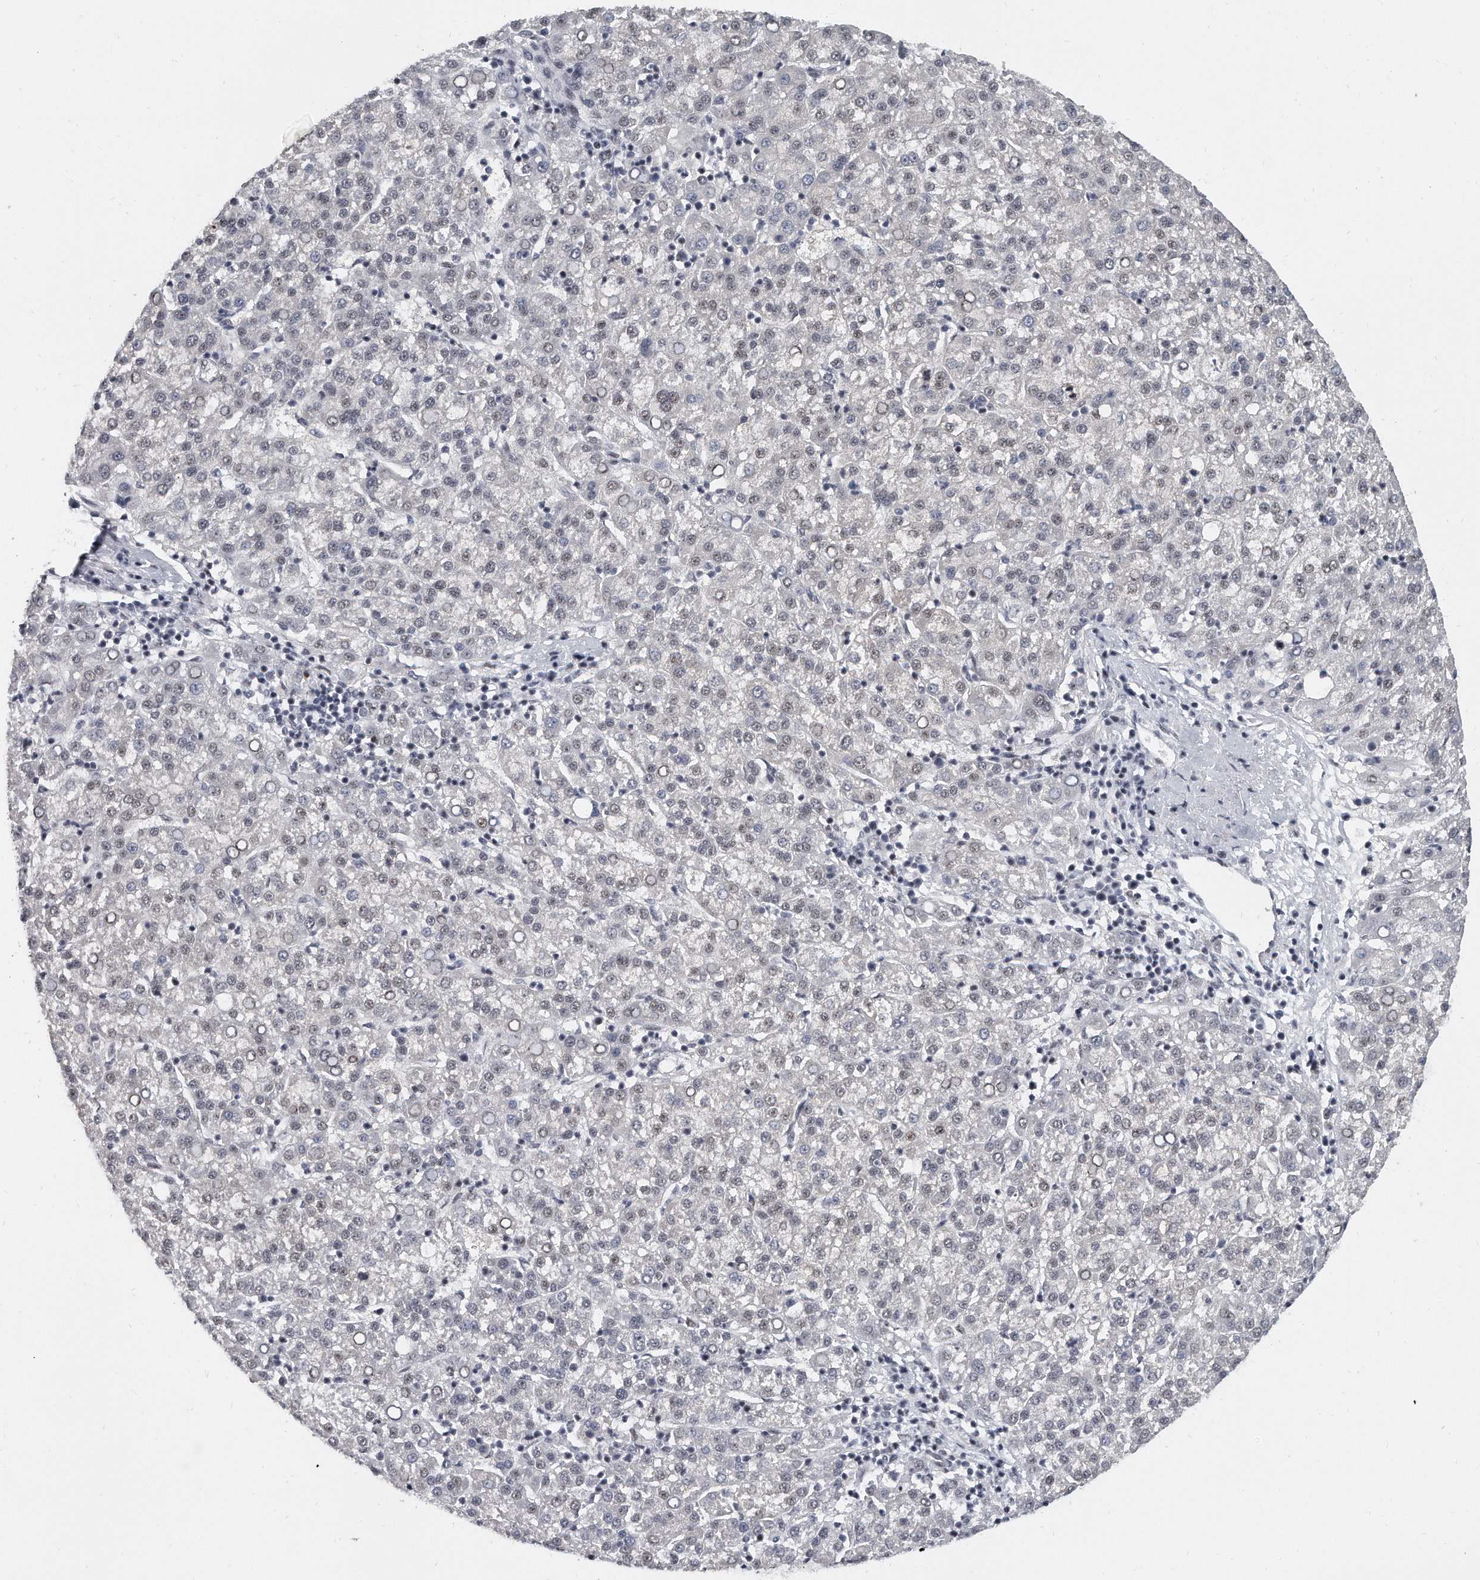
{"staining": {"intensity": "weak", "quantity": "<25%", "location": "nuclear"}, "tissue": "liver cancer", "cell_type": "Tumor cells", "image_type": "cancer", "snomed": [{"axis": "morphology", "description": "Carcinoma, Hepatocellular, NOS"}, {"axis": "topography", "description": "Liver"}], "caption": "Tumor cells are negative for brown protein staining in liver hepatocellular carcinoma.", "gene": "TFCP2L1", "patient": {"sex": "female", "age": 58}}